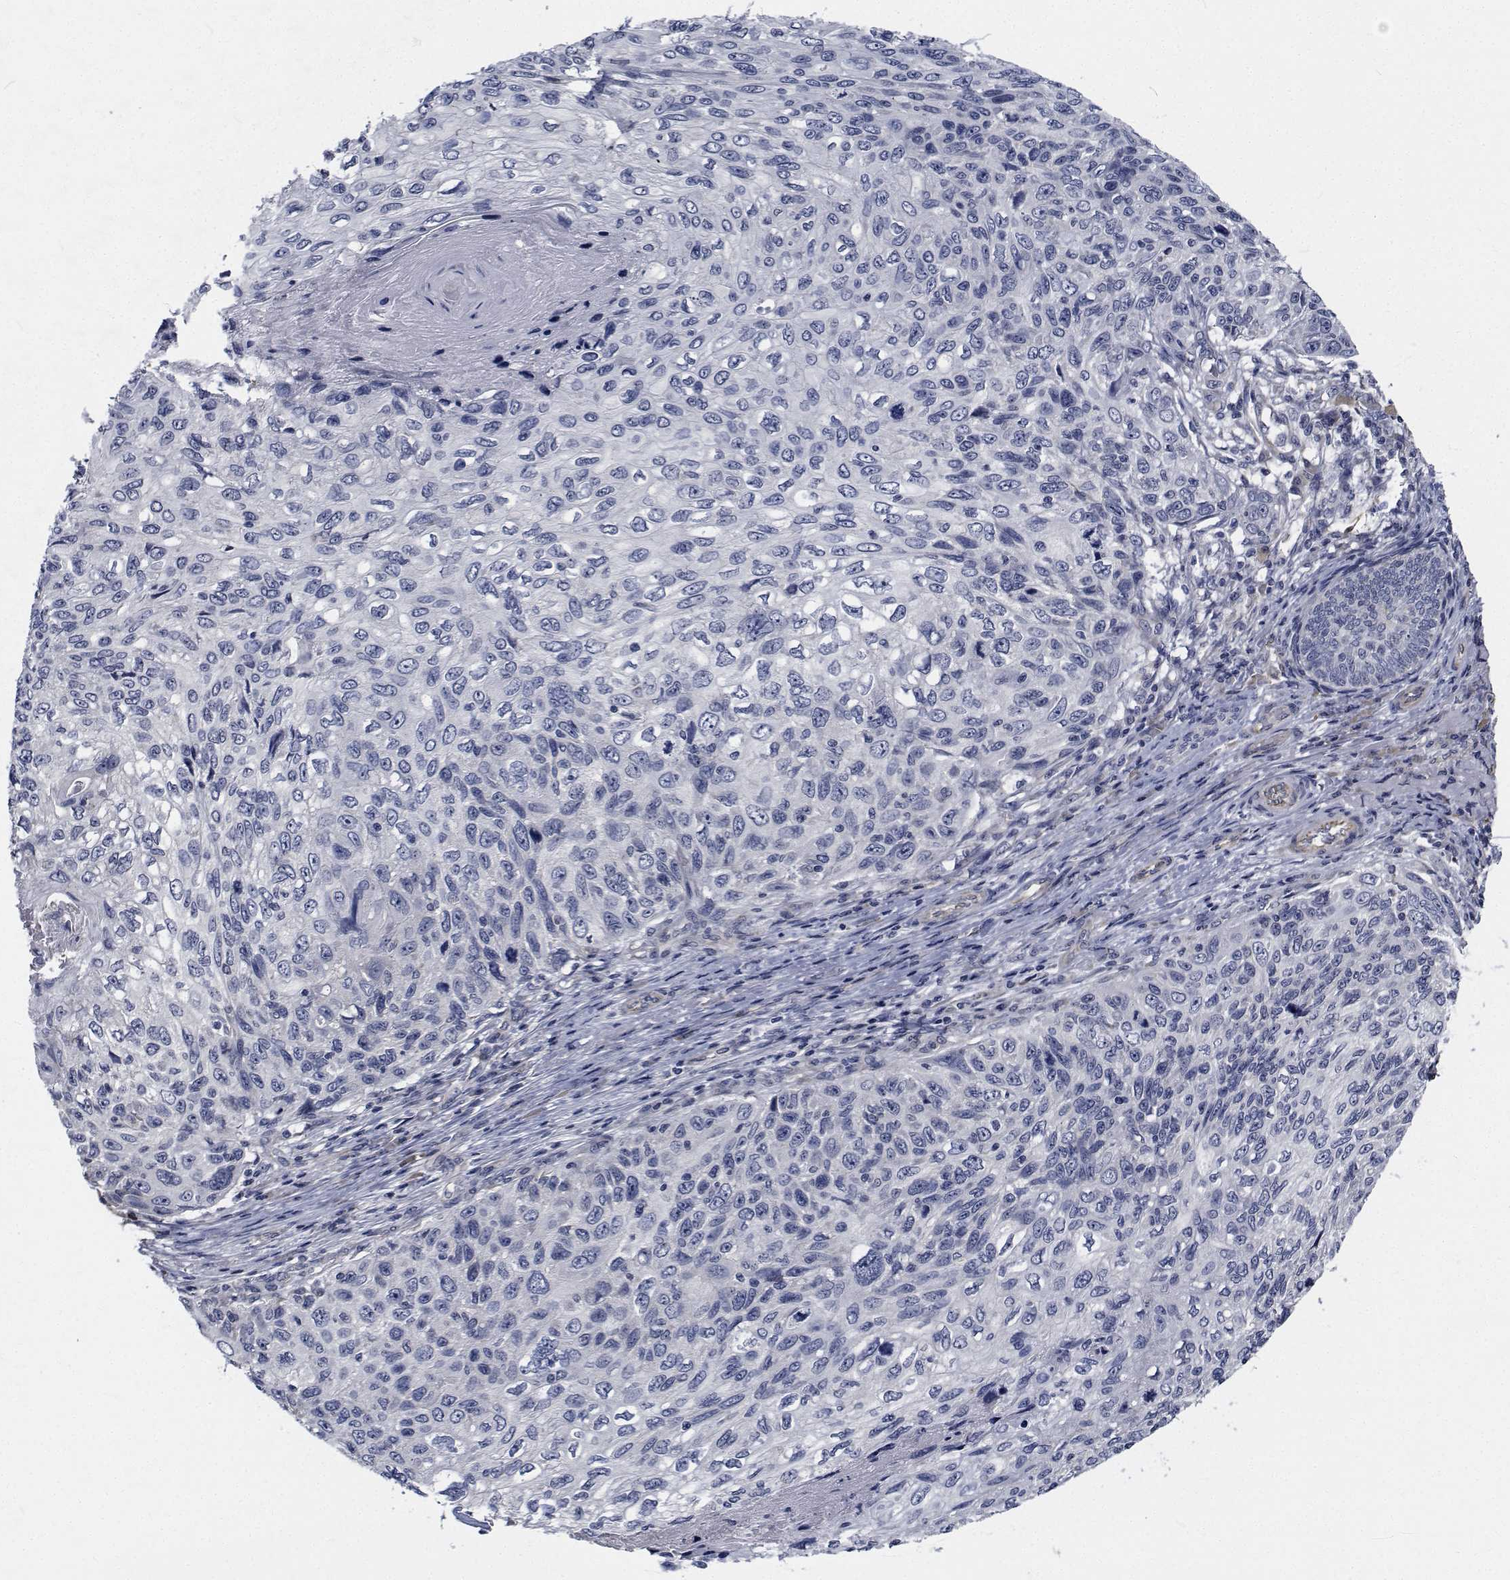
{"staining": {"intensity": "negative", "quantity": "none", "location": "none"}, "tissue": "skin cancer", "cell_type": "Tumor cells", "image_type": "cancer", "snomed": [{"axis": "morphology", "description": "Squamous cell carcinoma, NOS"}, {"axis": "topography", "description": "Skin"}], "caption": "Protein analysis of skin squamous cell carcinoma displays no significant positivity in tumor cells.", "gene": "TTBK1", "patient": {"sex": "male", "age": 92}}